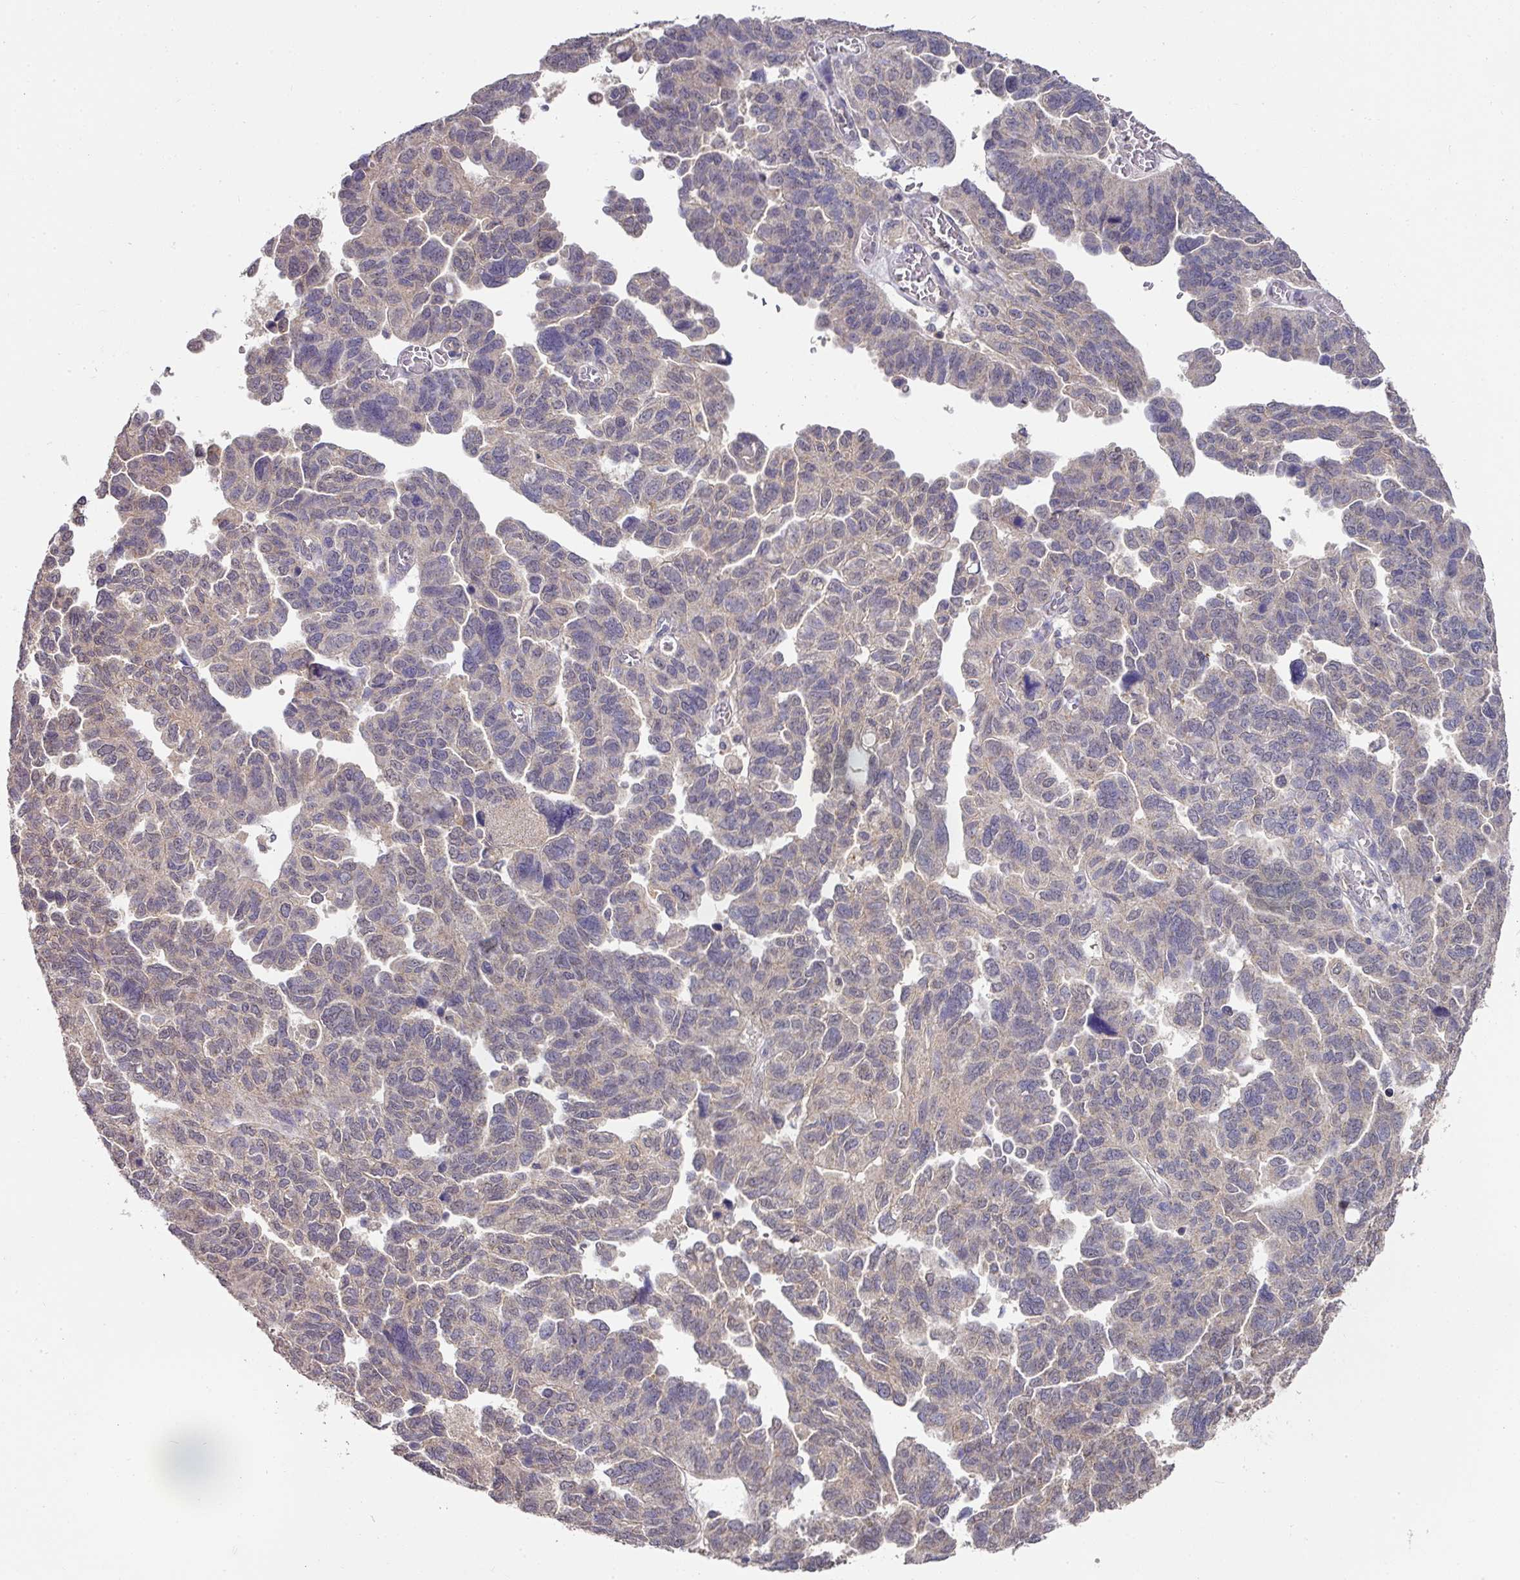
{"staining": {"intensity": "negative", "quantity": "none", "location": "none"}, "tissue": "ovarian cancer", "cell_type": "Tumor cells", "image_type": "cancer", "snomed": [{"axis": "morphology", "description": "Cystadenocarcinoma, serous, NOS"}, {"axis": "topography", "description": "Ovary"}], "caption": "High magnification brightfield microscopy of ovarian cancer (serous cystadenocarcinoma) stained with DAB (brown) and counterstained with hematoxylin (blue): tumor cells show no significant positivity.", "gene": "EXTL3", "patient": {"sex": "female", "age": 64}}